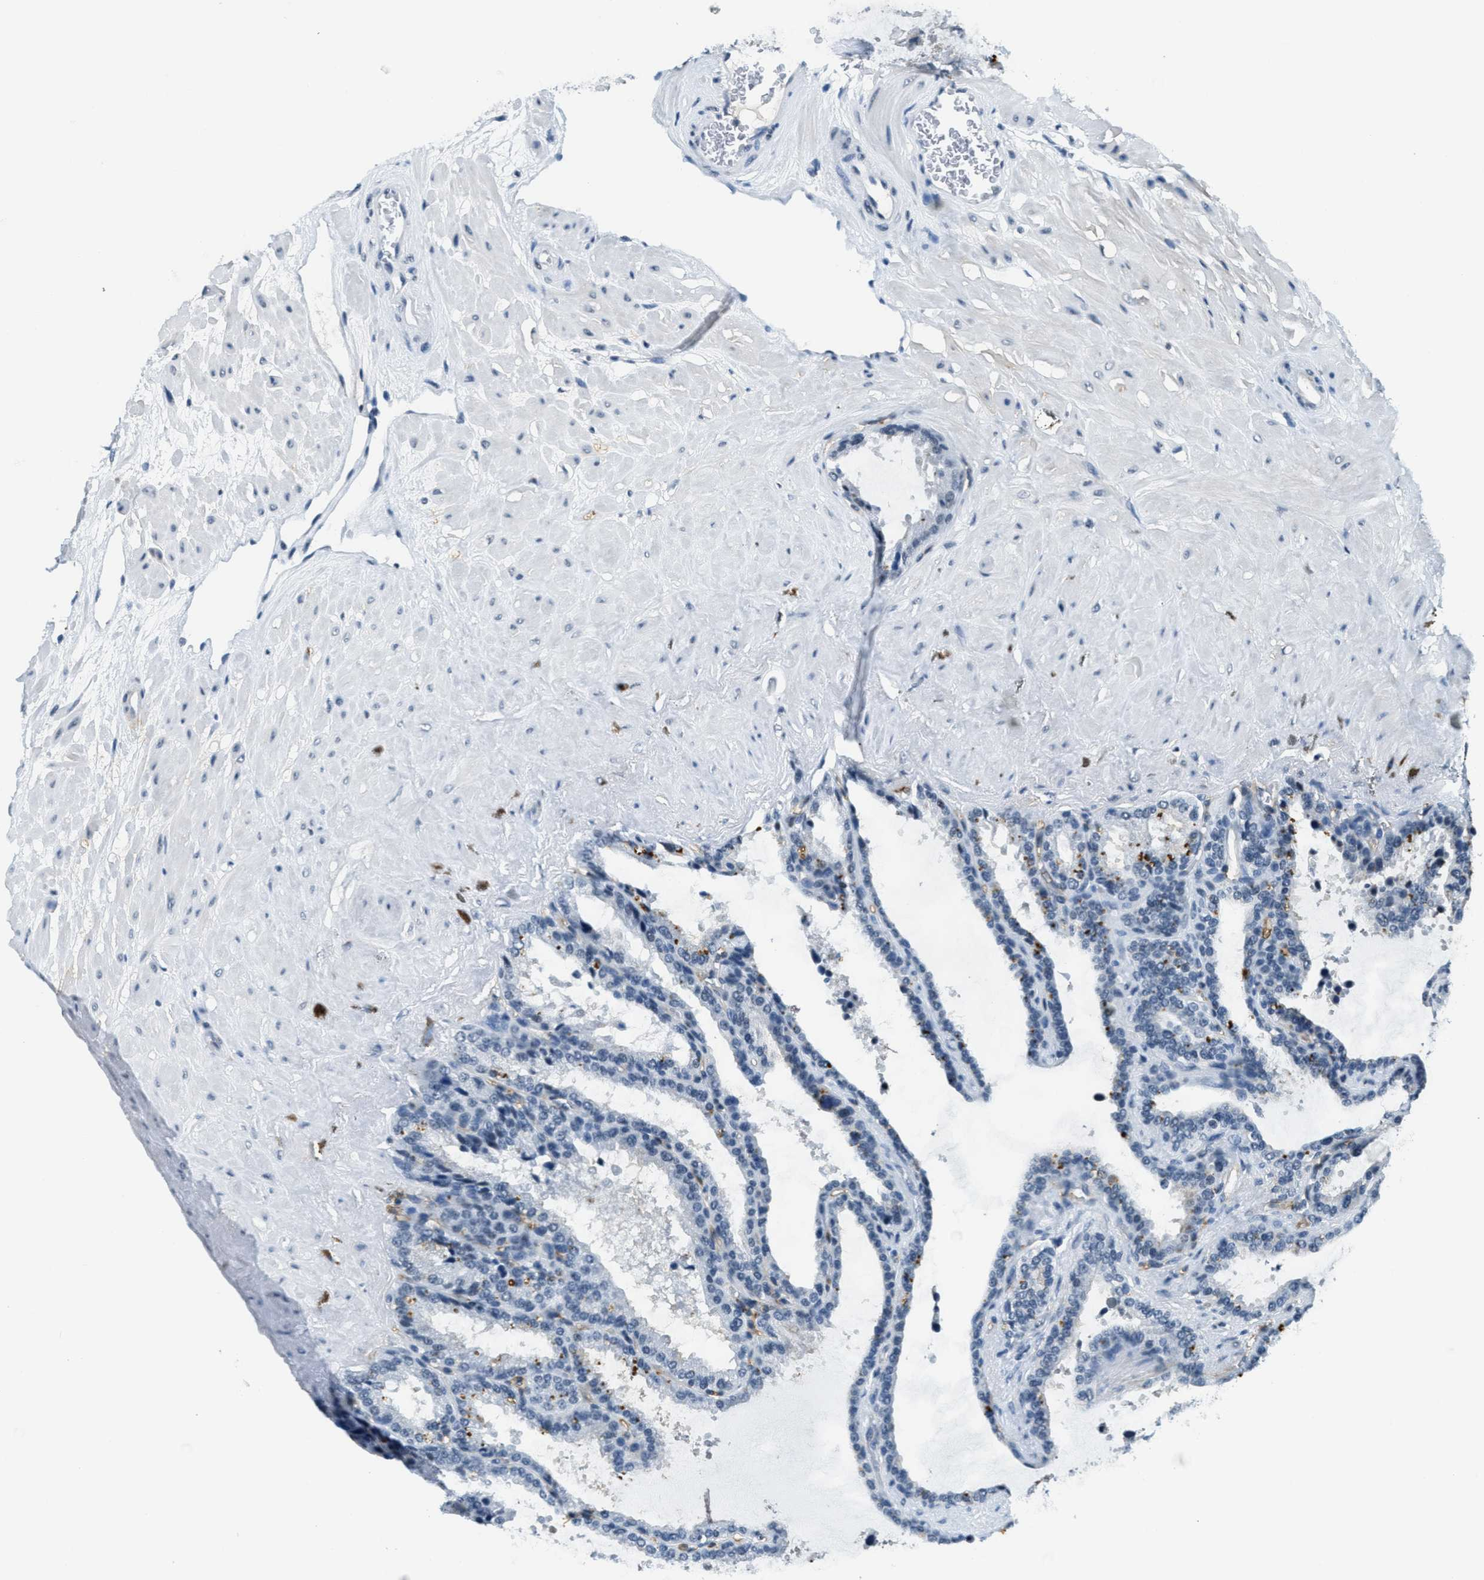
{"staining": {"intensity": "negative", "quantity": "none", "location": "none"}, "tissue": "seminal vesicle", "cell_type": "Glandular cells", "image_type": "normal", "snomed": [{"axis": "morphology", "description": "Normal tissue, NOS"}, {"axis": "topography", "description": "Seminal veicle"}], "caption": "IHC histopathology image of normal seminal vesicle: seminal vesicle stained with DAB (3,3'-diaminobenzidine) reveals no significant protein staining in glandular cells.", "gene": "CA4", "patient": {"sex": "male", "age": 46}}